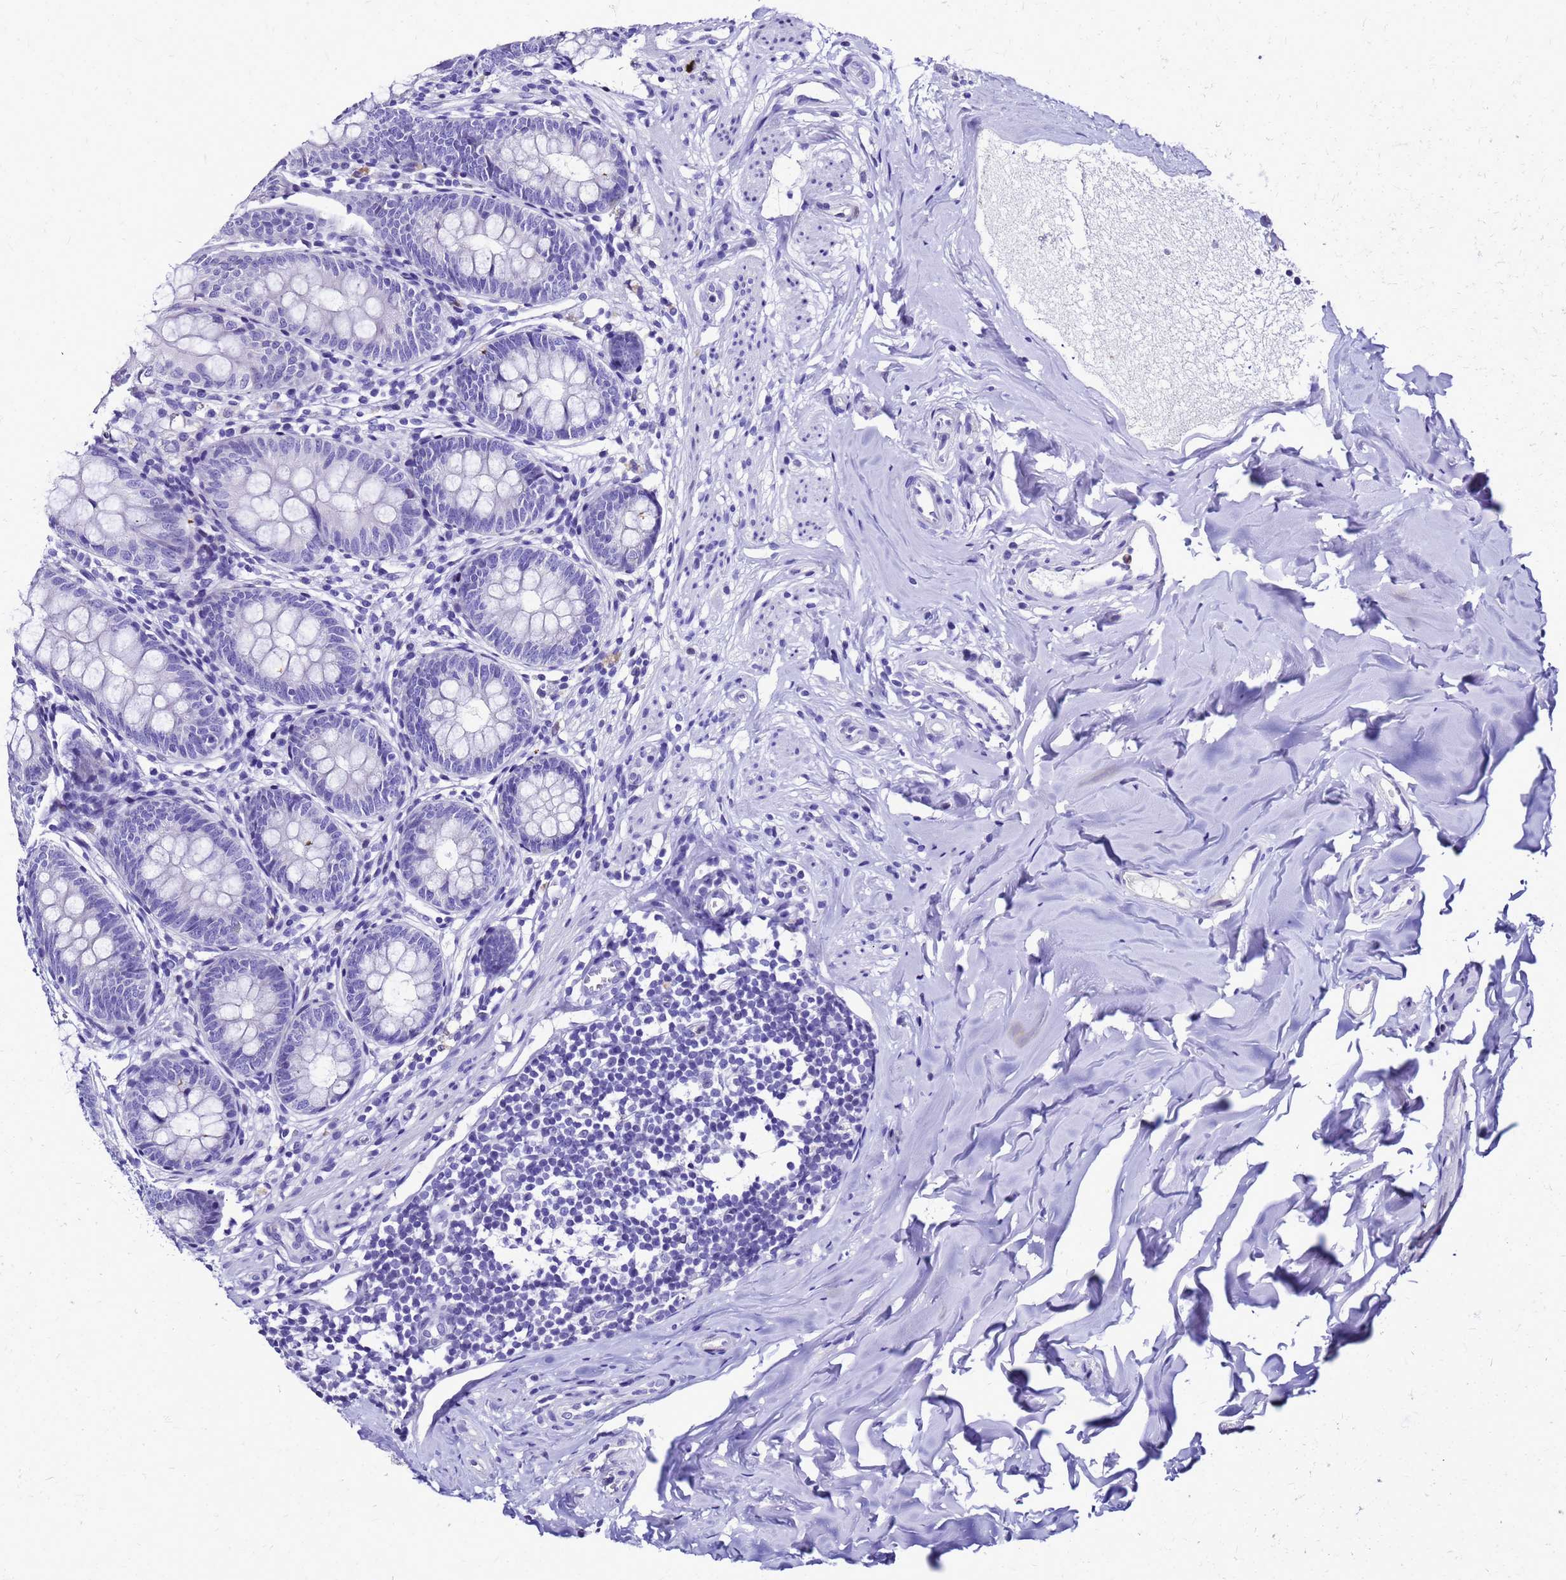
{"staining": {"intensity": "negative", "quantity": "none", "location": "none"}, "tissue": "appendix", "cell_type": "Glandular cells", "image_type": "normal", "snomed": [{"axis": "morphology", "description": "Normal tissue, NOS"}, {"axis": "topography", "description": "Appendix"}], "caption": "Immunohistochemistry of benign human appendix reveals no staining in glandular cells.", "gene": "SMIM21", "patient": {"sex": "female", "age": 51}}